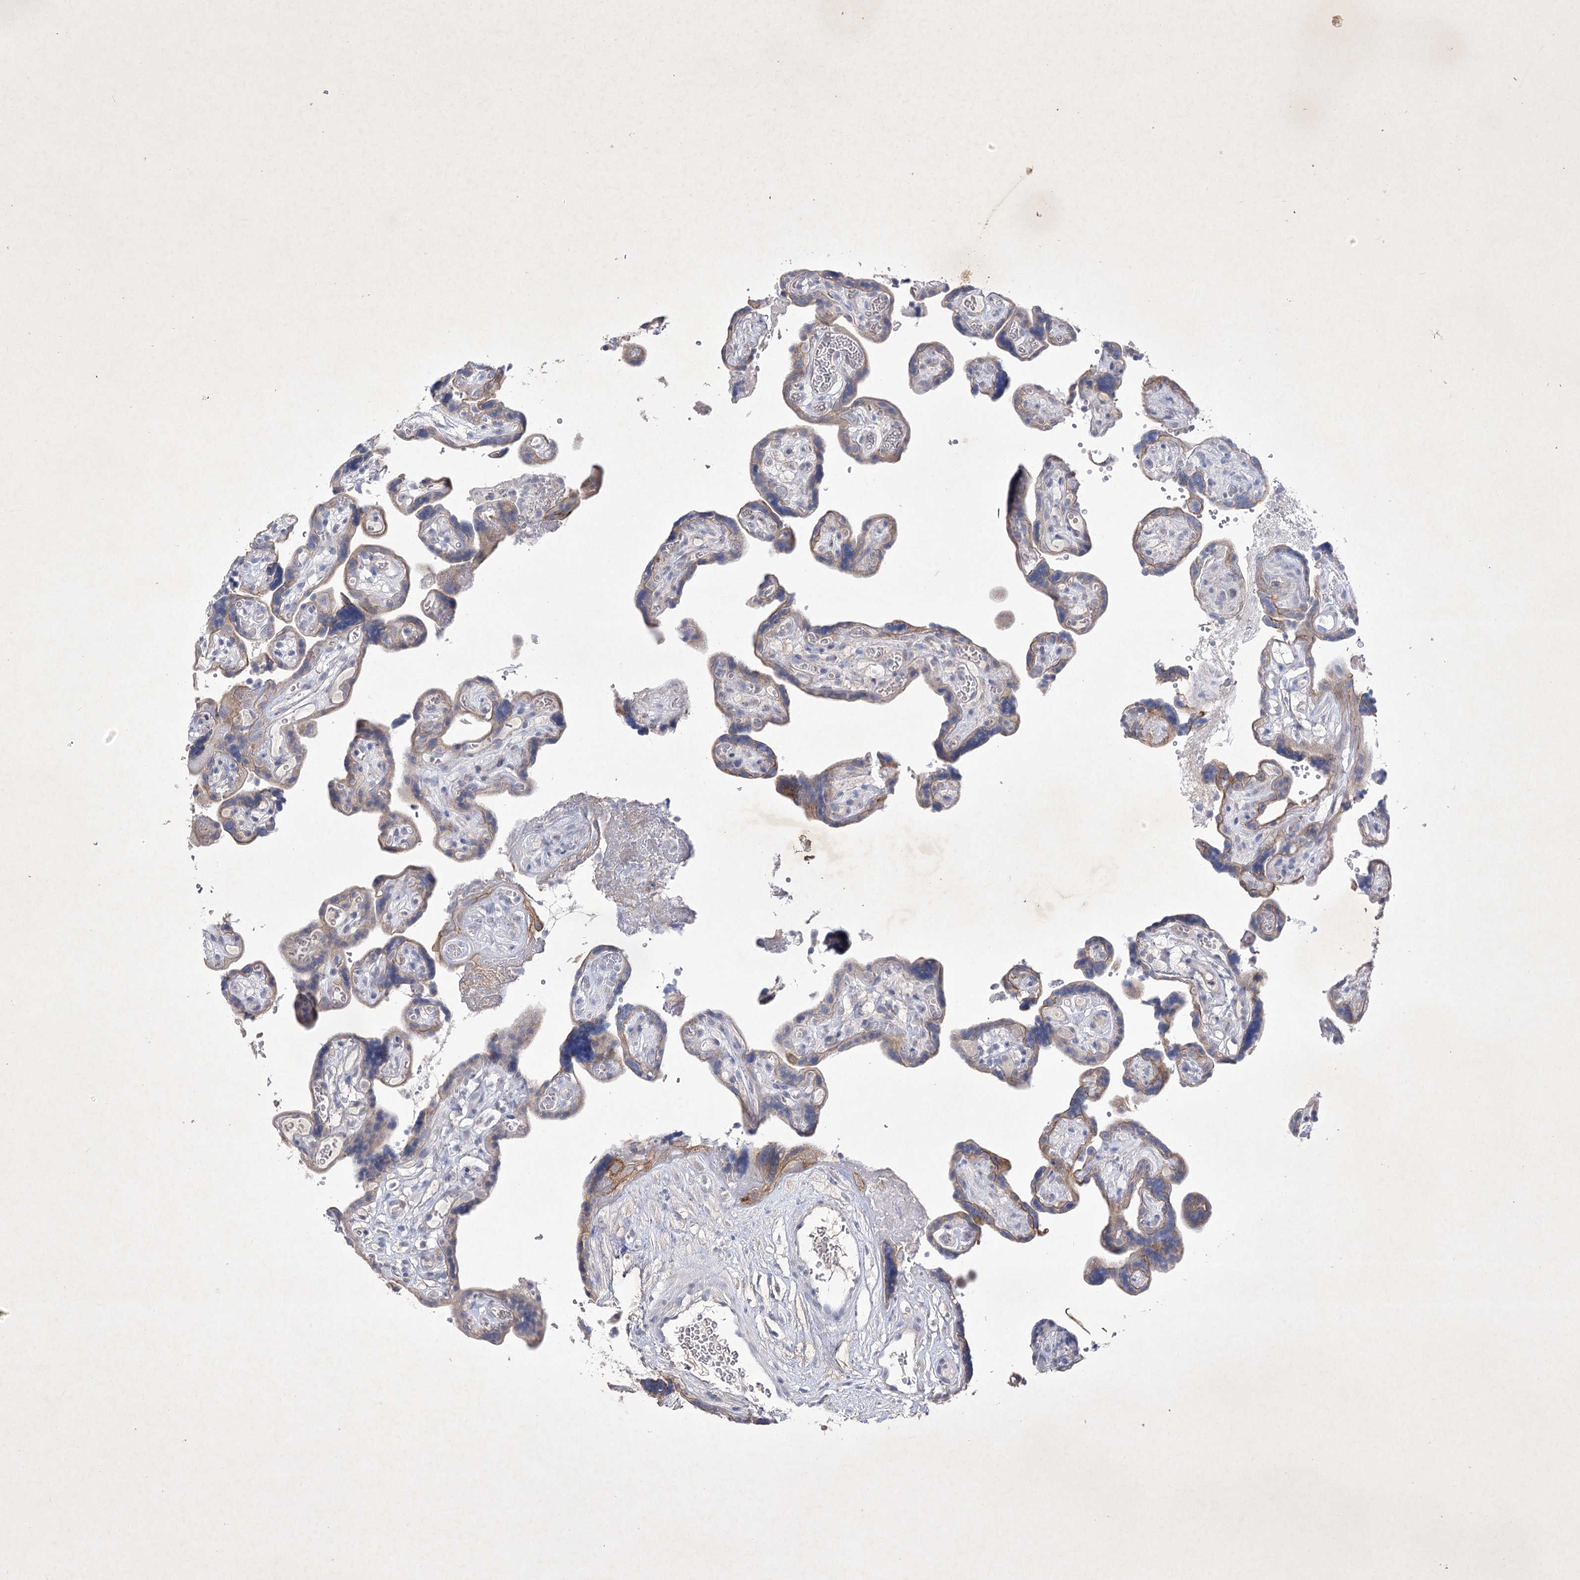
{"staining": {"intensity": "moderate", "quantity": ">75%", "location": "cytoplasmic/membranous"}, "tissue": "placenta", "cell_type": "Decidual cells", "image_type": "normal", "snomed": [{"axis": "morphology", "description": "Normal tissue, NOS"}, {"axis": "topography", "description": "Placenta"}], "caption": "A micrograph of placenta stained for a protein demonstrates moderate cytoplasmic/membranous brown staining in decidual cells. (DAB (3,3'-diaminobenzidine) = brown stain, brightfield microscopy at high magnification).", "gene": "COX15", "patient": {"sex": "female", "age": 30}}